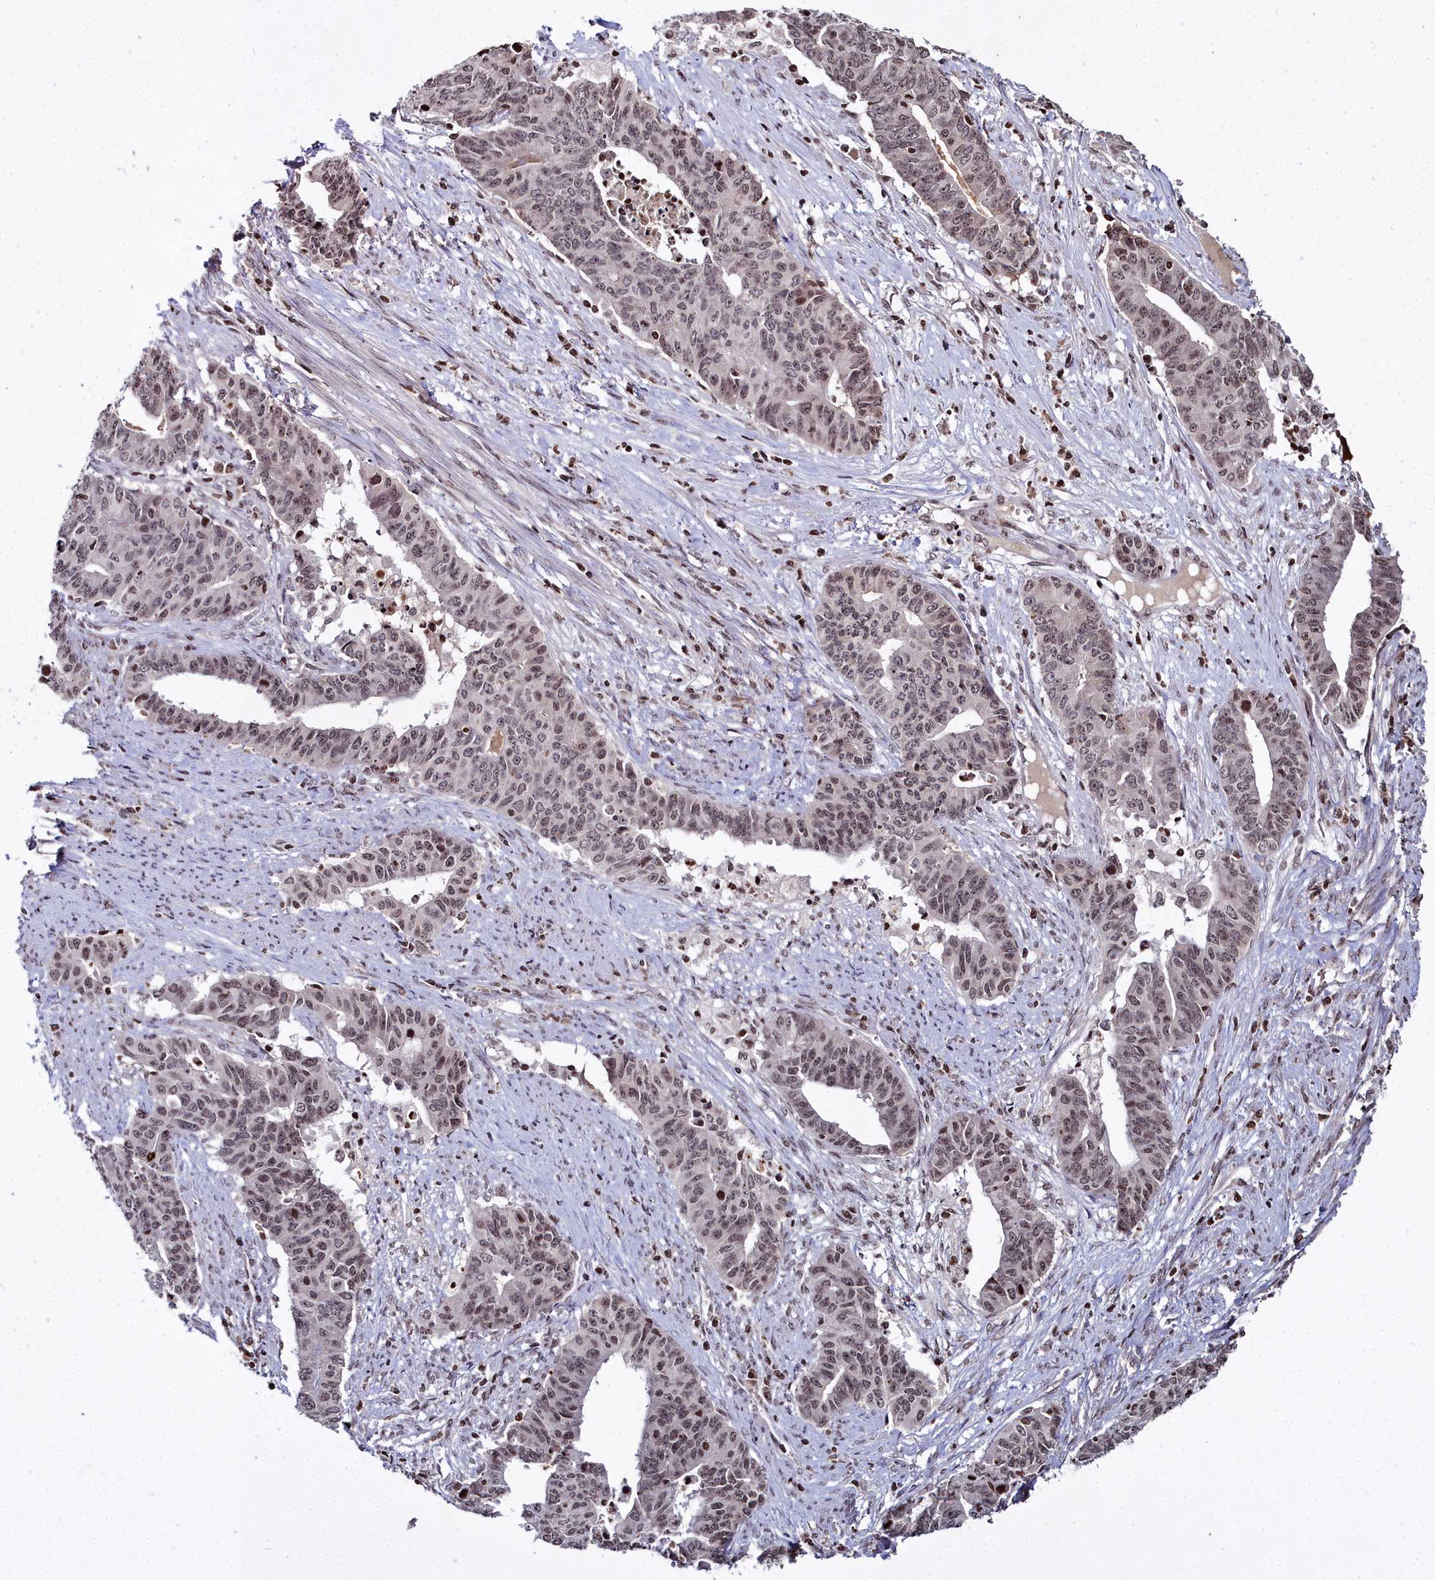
{"staining": {"intensity": "weak", "quantity": ">75%", "location": "nuclear"}, "tissue": "endometrial cancer", "cell_type": "Tumor cells", "image_type": "cancer", "snomed": [{"axis": "morphology", "description": "Adenocarcinoma, NOS"}, {"axis": "topography", "description": "Endometrium"}], "caption": "High-power microscopy captured an immunohistochemistry (IHC) image of endometrial adenocarcinoma, revealing weak nuclear positivity in about >75% of tumor cells.", "gene": "FZD4", "patient": {"sex": "female", "age": 59}}